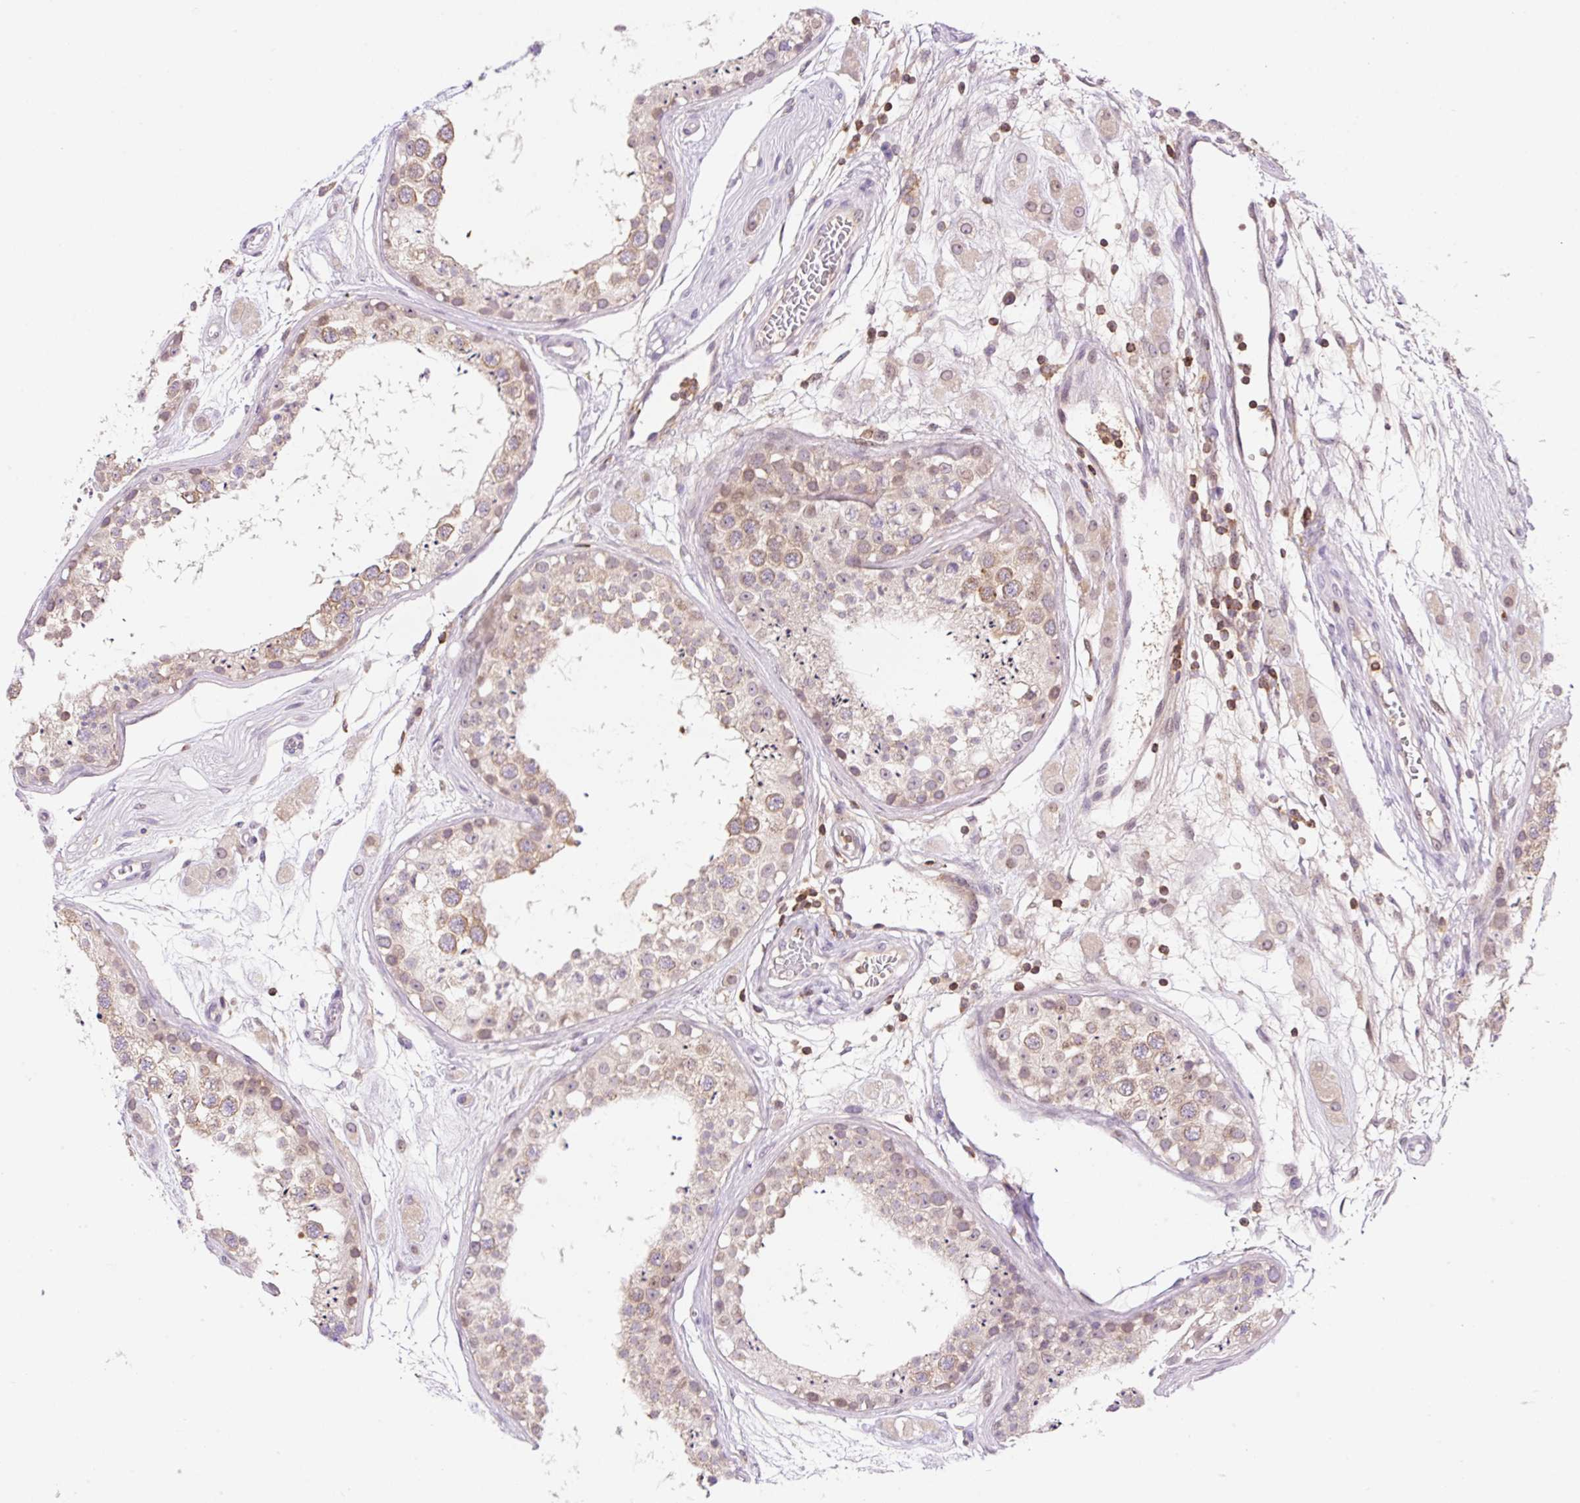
{"staining": {"intensity": "weak", "quantity": ">75%", "location": "cytoplasmic/membranous"}, "tissue": "testis", "cell_type": "Cells in seminiferous ducts", "image_type": "normal", "snomed": [{"axis": "morphology", "description": "Normal tissue, NOS"}, {"axis": "topography", "description": "Testis"}], "caption": "DAB (3,3'-diaminobenzidine) immunohistochemical staining of benign human testis demonstrates weak cytoplasmic/membranous protein expression in about >75% of cells in seminiferous ducts.", "gene": "CARD11", "patient": {"sex": "male", "age": 25}}